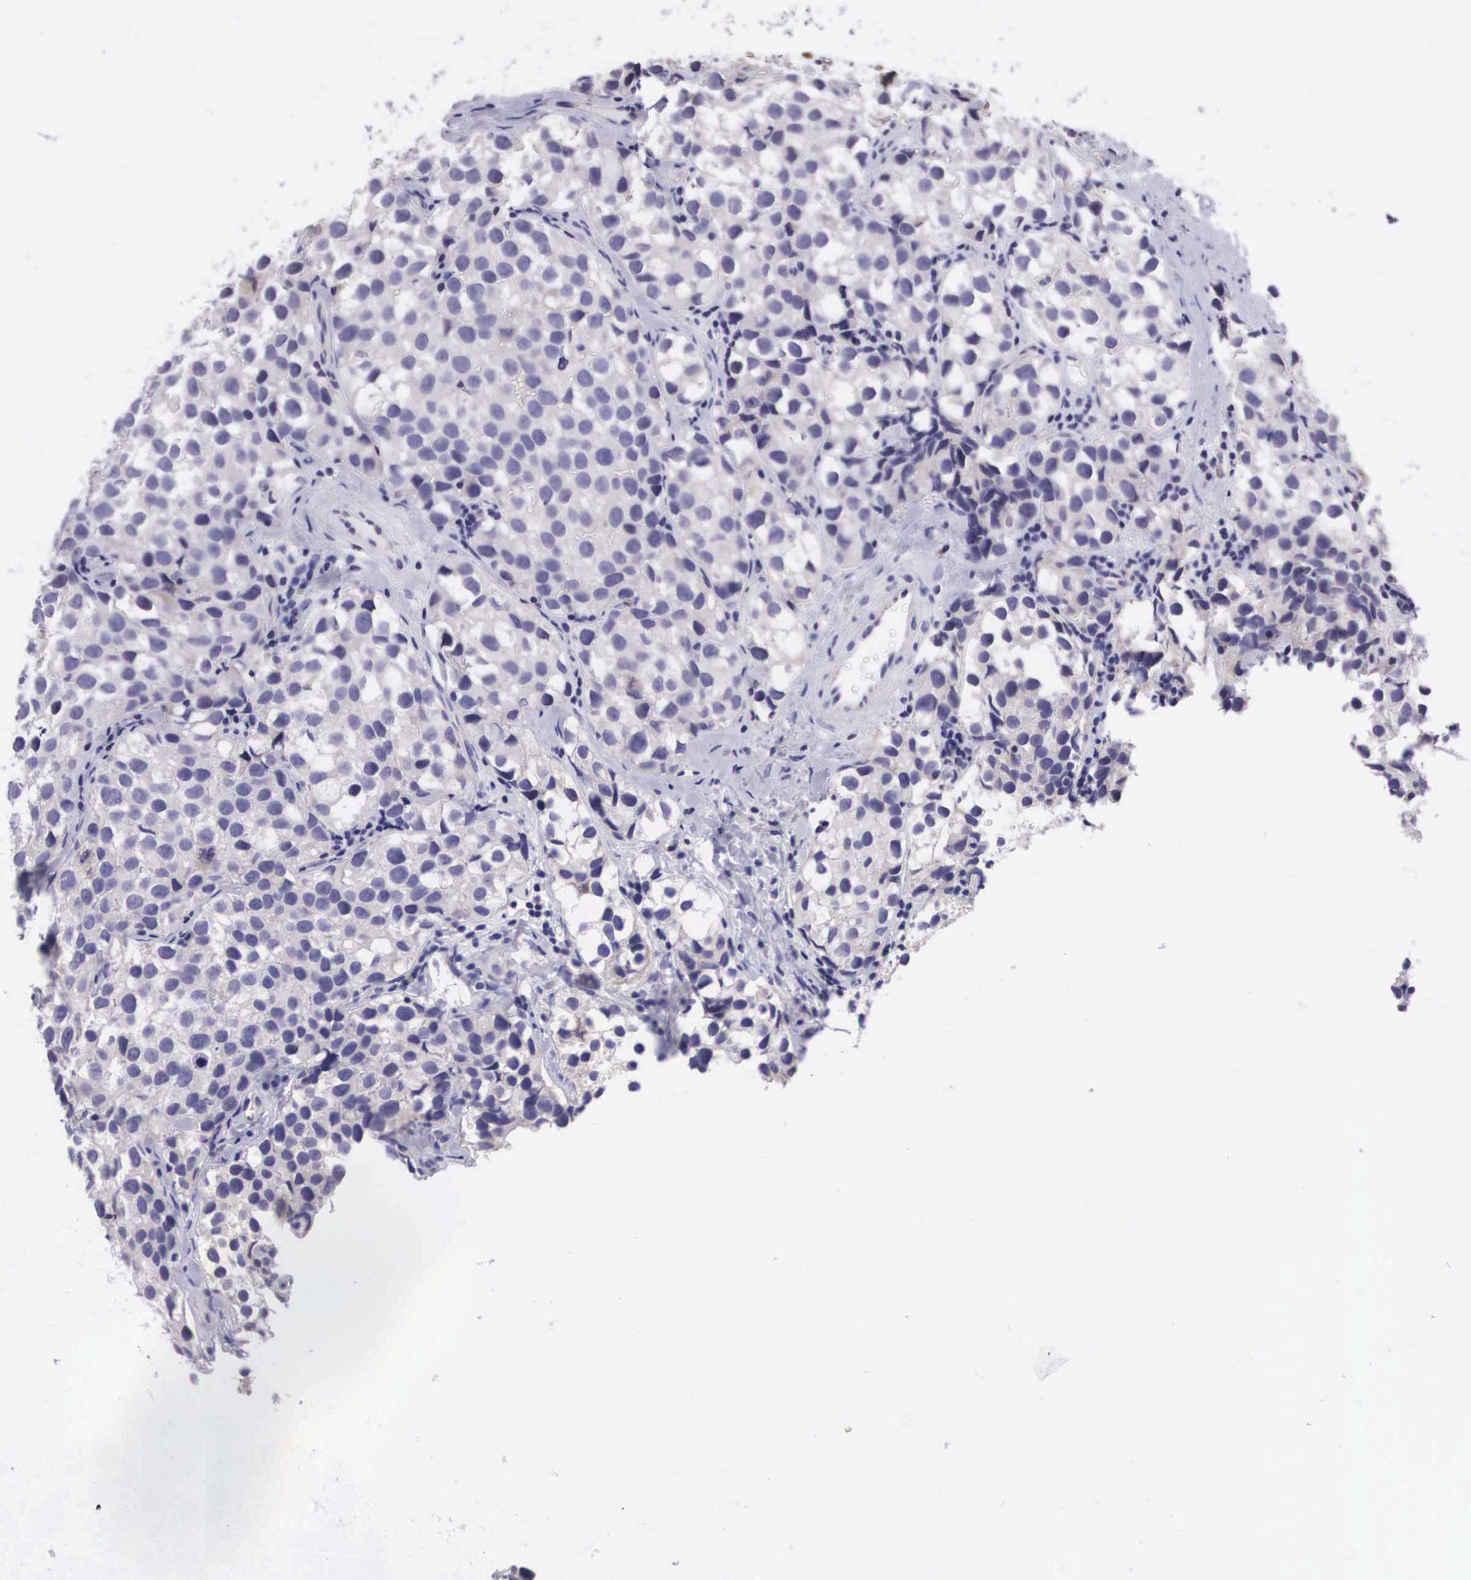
{"staining": {"intensity": "negative", "quantity": "none", "location": "none"}, "tissue": "testis cancer", "cell_type": "Tumor cells", "image_type": "cancer", "snomed": [{"axis": "morphology", "description": "Seminoma, NOS"}, {"axis": "topography", "description": "Testis"}], "caption": "High power microscopy photomicrograph of an immunohistochemistry (IHC) image of testis seminoma, revealing no significant positivity in tumor cells.", "gene": "ARG2", "patient": {"sex": "male", "age": 39}}